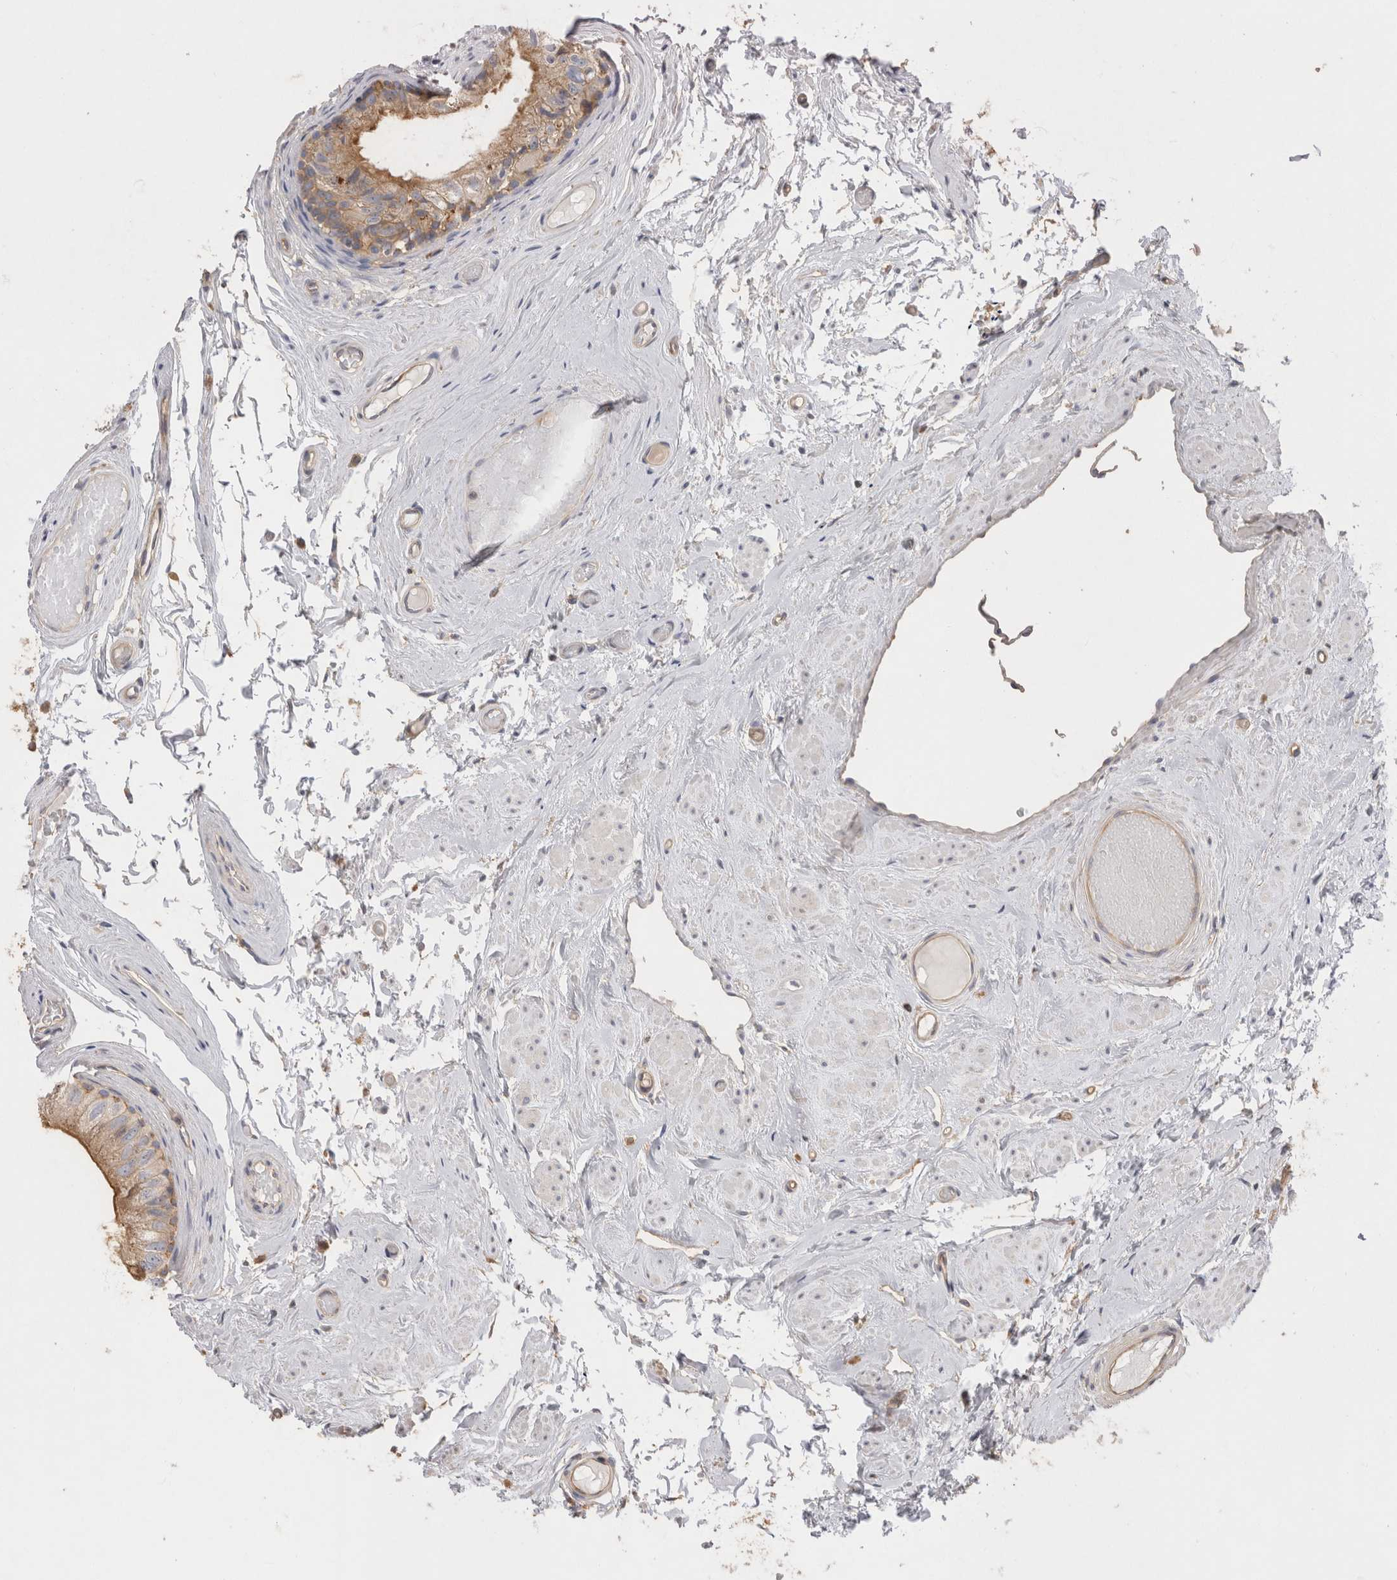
{"staining": {"intensity": "moderate", "quantity": ">75%", "location": "cytoplasmic/membranous"}, "tissue": "epididymis", "cell_type": "Glandular cells", "image_type": "normal", "snomed": [{"axis": "morphology", "description": "Normal tissue, NOS"}, {"axis": "topography", "description": "Epididymis"}], "caption": "A high-resolution micrograph shows immunohistochemistry staining of normal epididymis, which displays moderate cytoplasmic/membranous staining in approximately >75% of glandular cells.", "gene": "CHMP6", "patient": {"sex": "male", "age": 79}}